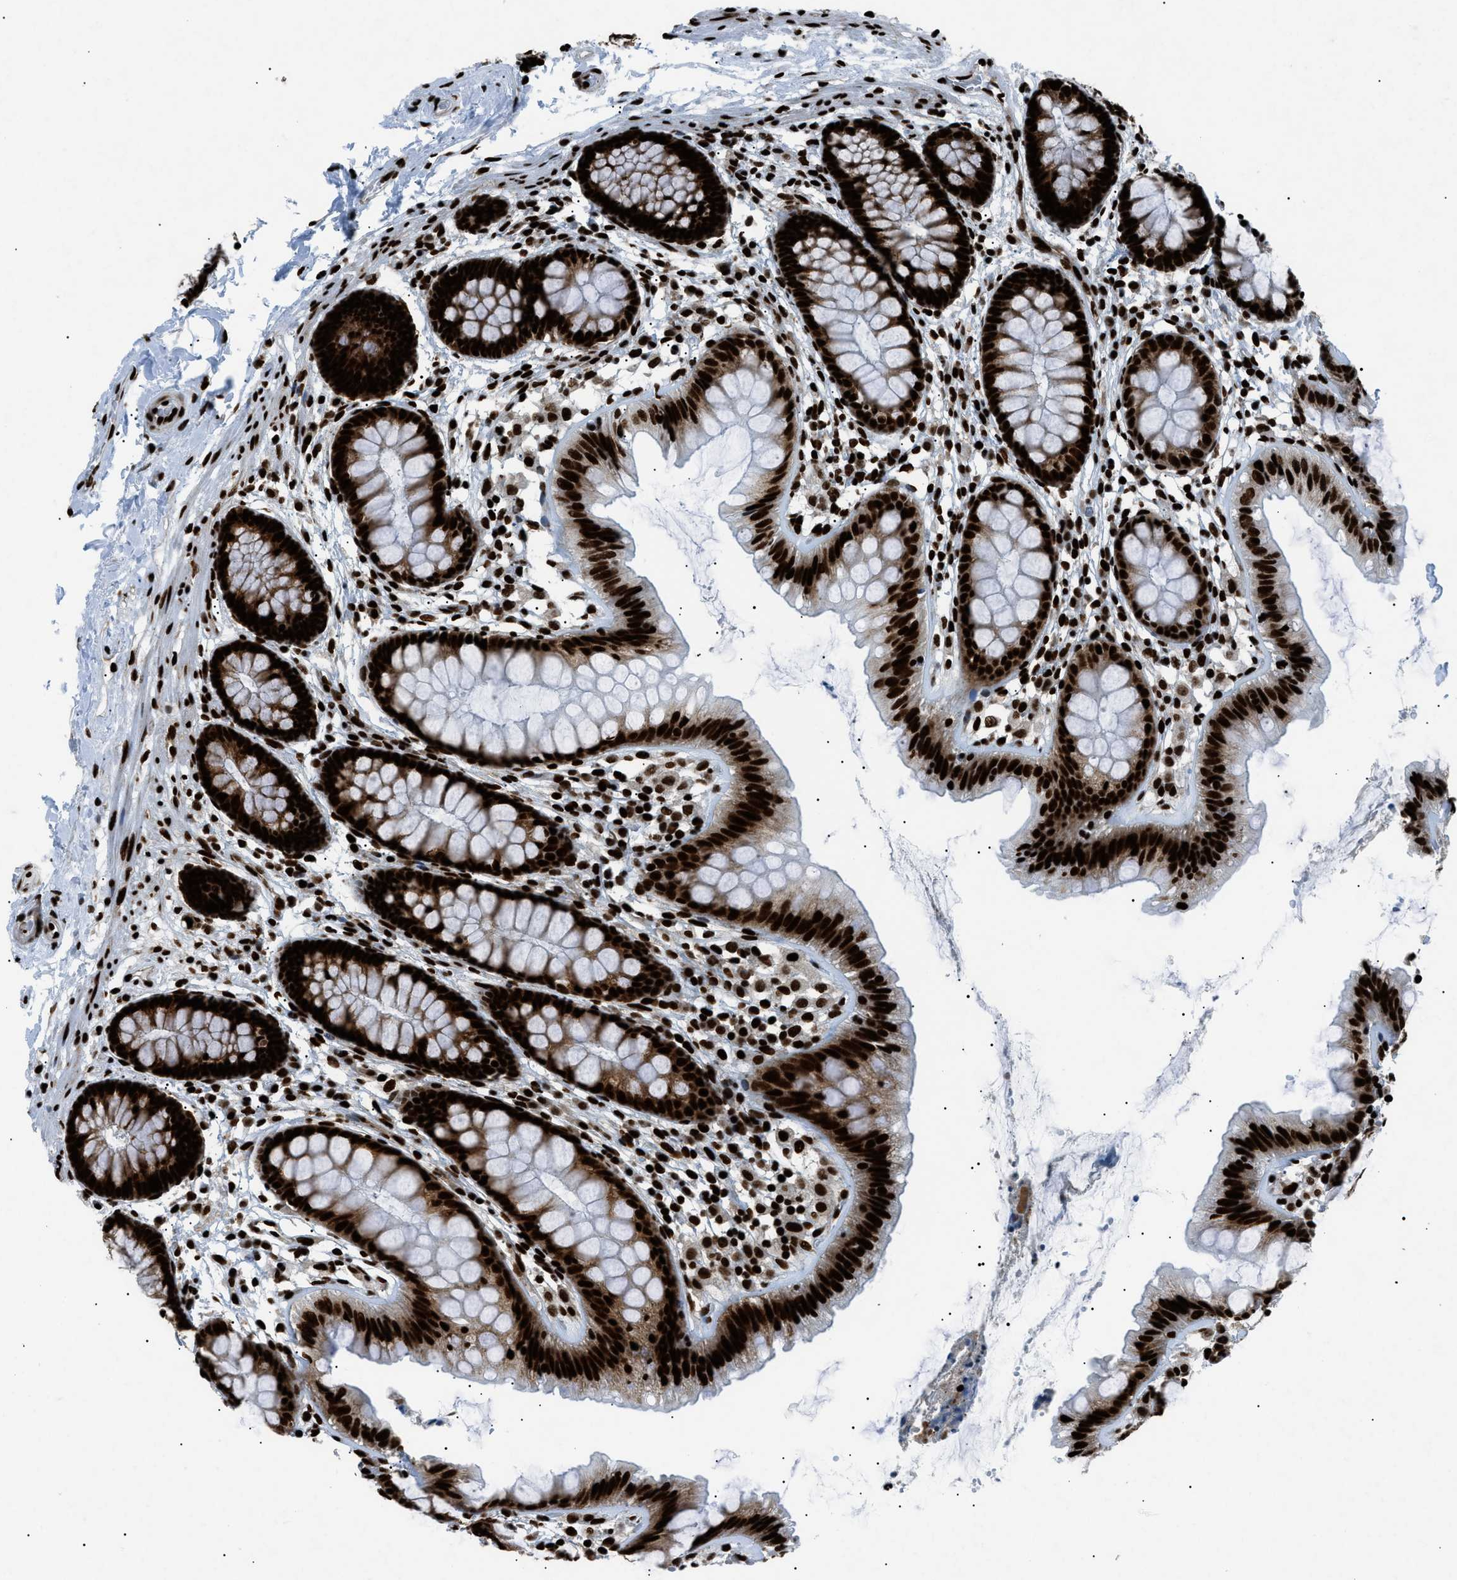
{"staining": {"intensity": "strong", "quantity": ">75%", "location": "nuclear"}, "tissue": "colon", "cell_type": "Endothelial cells", "image_type": "normal", "snomed": [{"axis": "morphology", "description": "Normal tissue, NOS"}, {"axis": "topography", "description": "Colon"}], "caption": "The histopathology image displays staining of benign colon, revealing strong nuclear protein positivity (brown color) within endothelial cells.", "gene": "HNRNPK", "patient": {"sex": "female", "age": 56}}